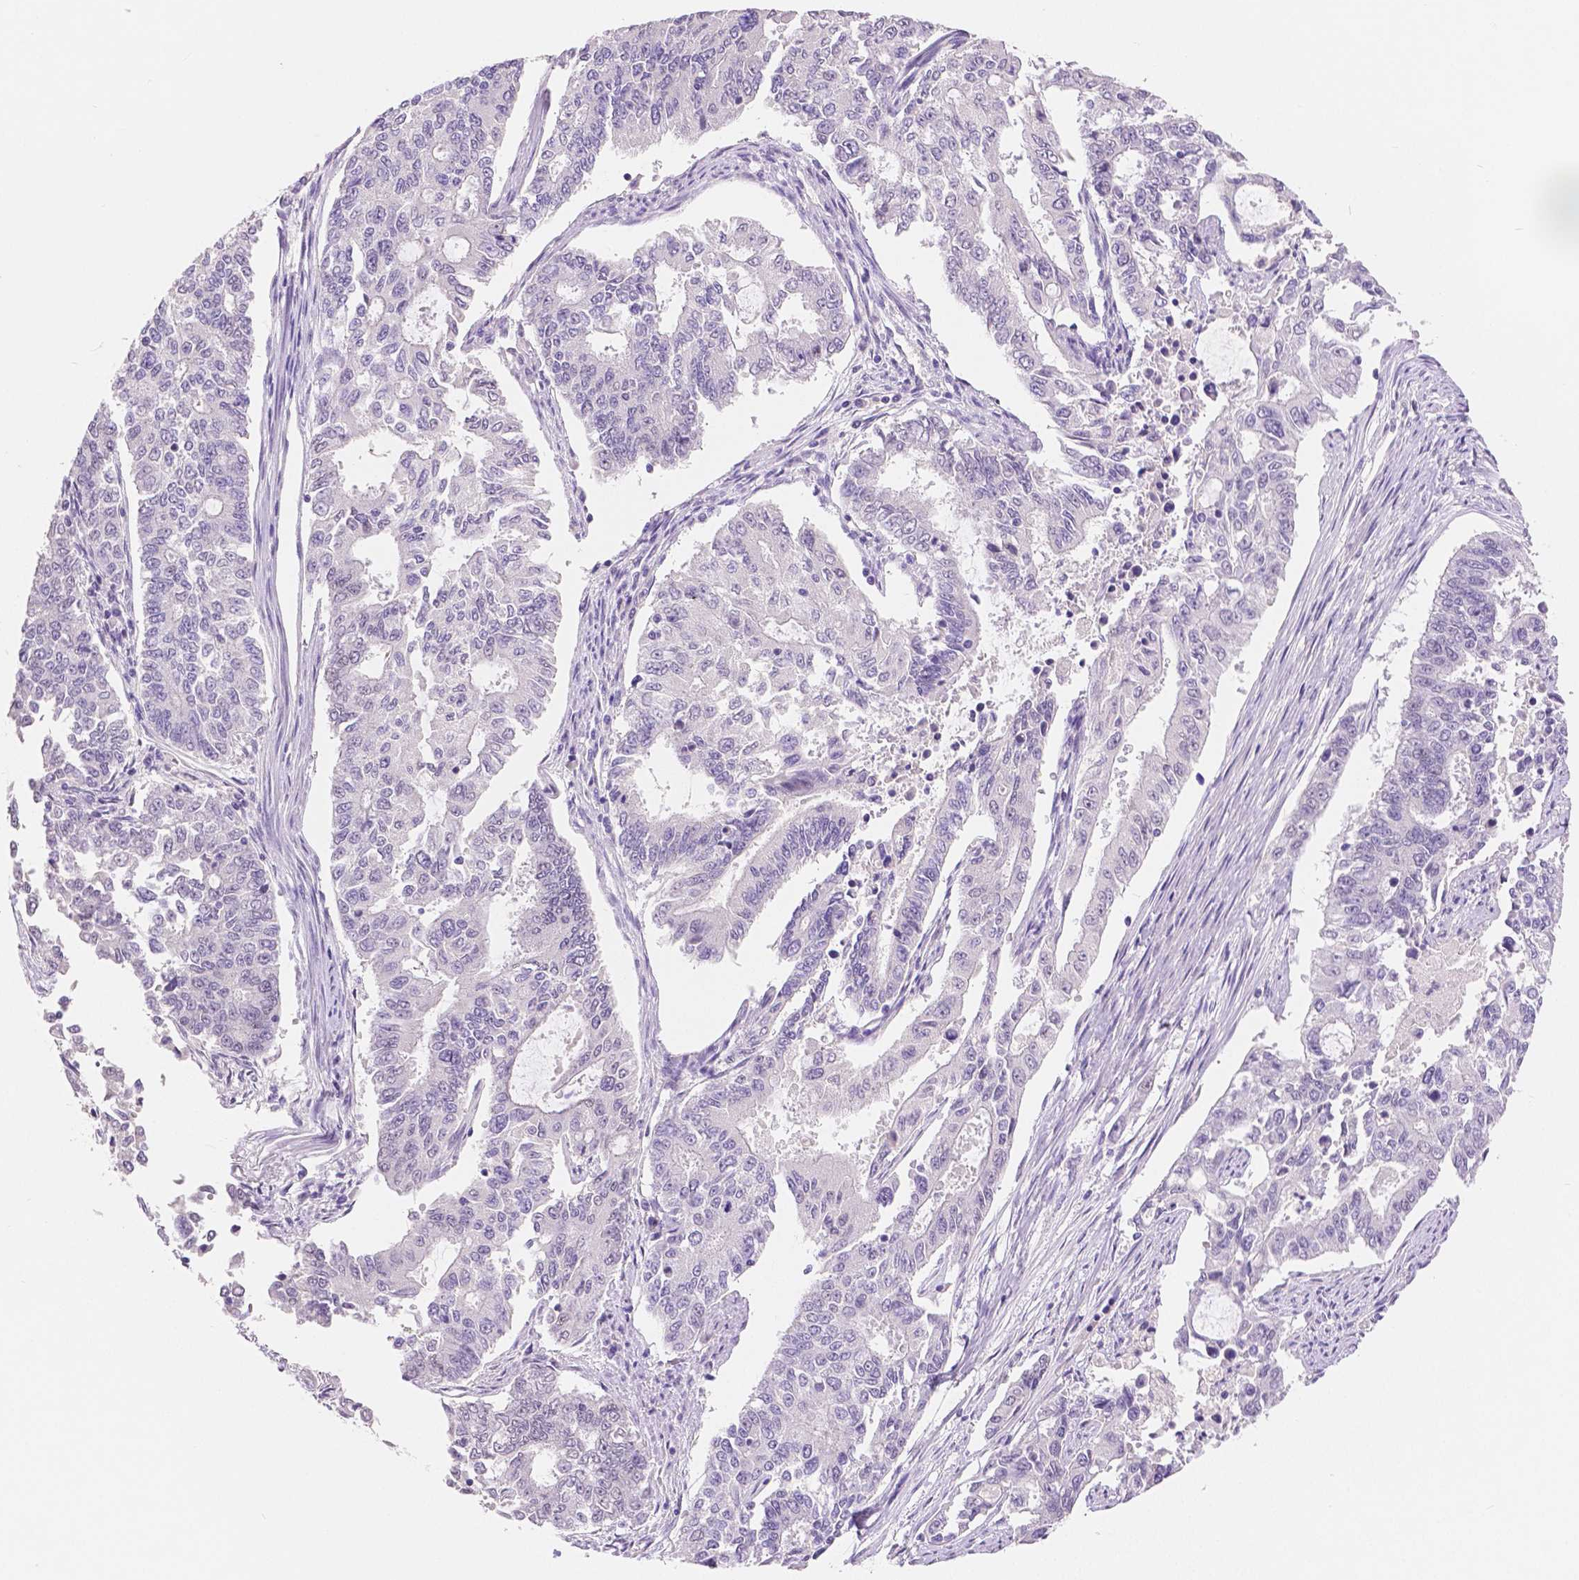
{"staining": {"intensity": "negative", "quantity": "none", "location": "none"}, "tissue": "endometrial cancer", "cell_type": "Tumor cells", "image_type": "cancer", "snomed": [{"axis": "morphology", "description": "Adenocarcinoma, NOS"}, {"axis": "topography", "description": "Uterus"}], "caption": "Immunohistochemistry histopathology image of human endometrial cancer stained for a protein (brown), which exhibits no positivity in tumor cells.", "gene": "HNF1B", "patient": {"sex": "female", "age": 59}}